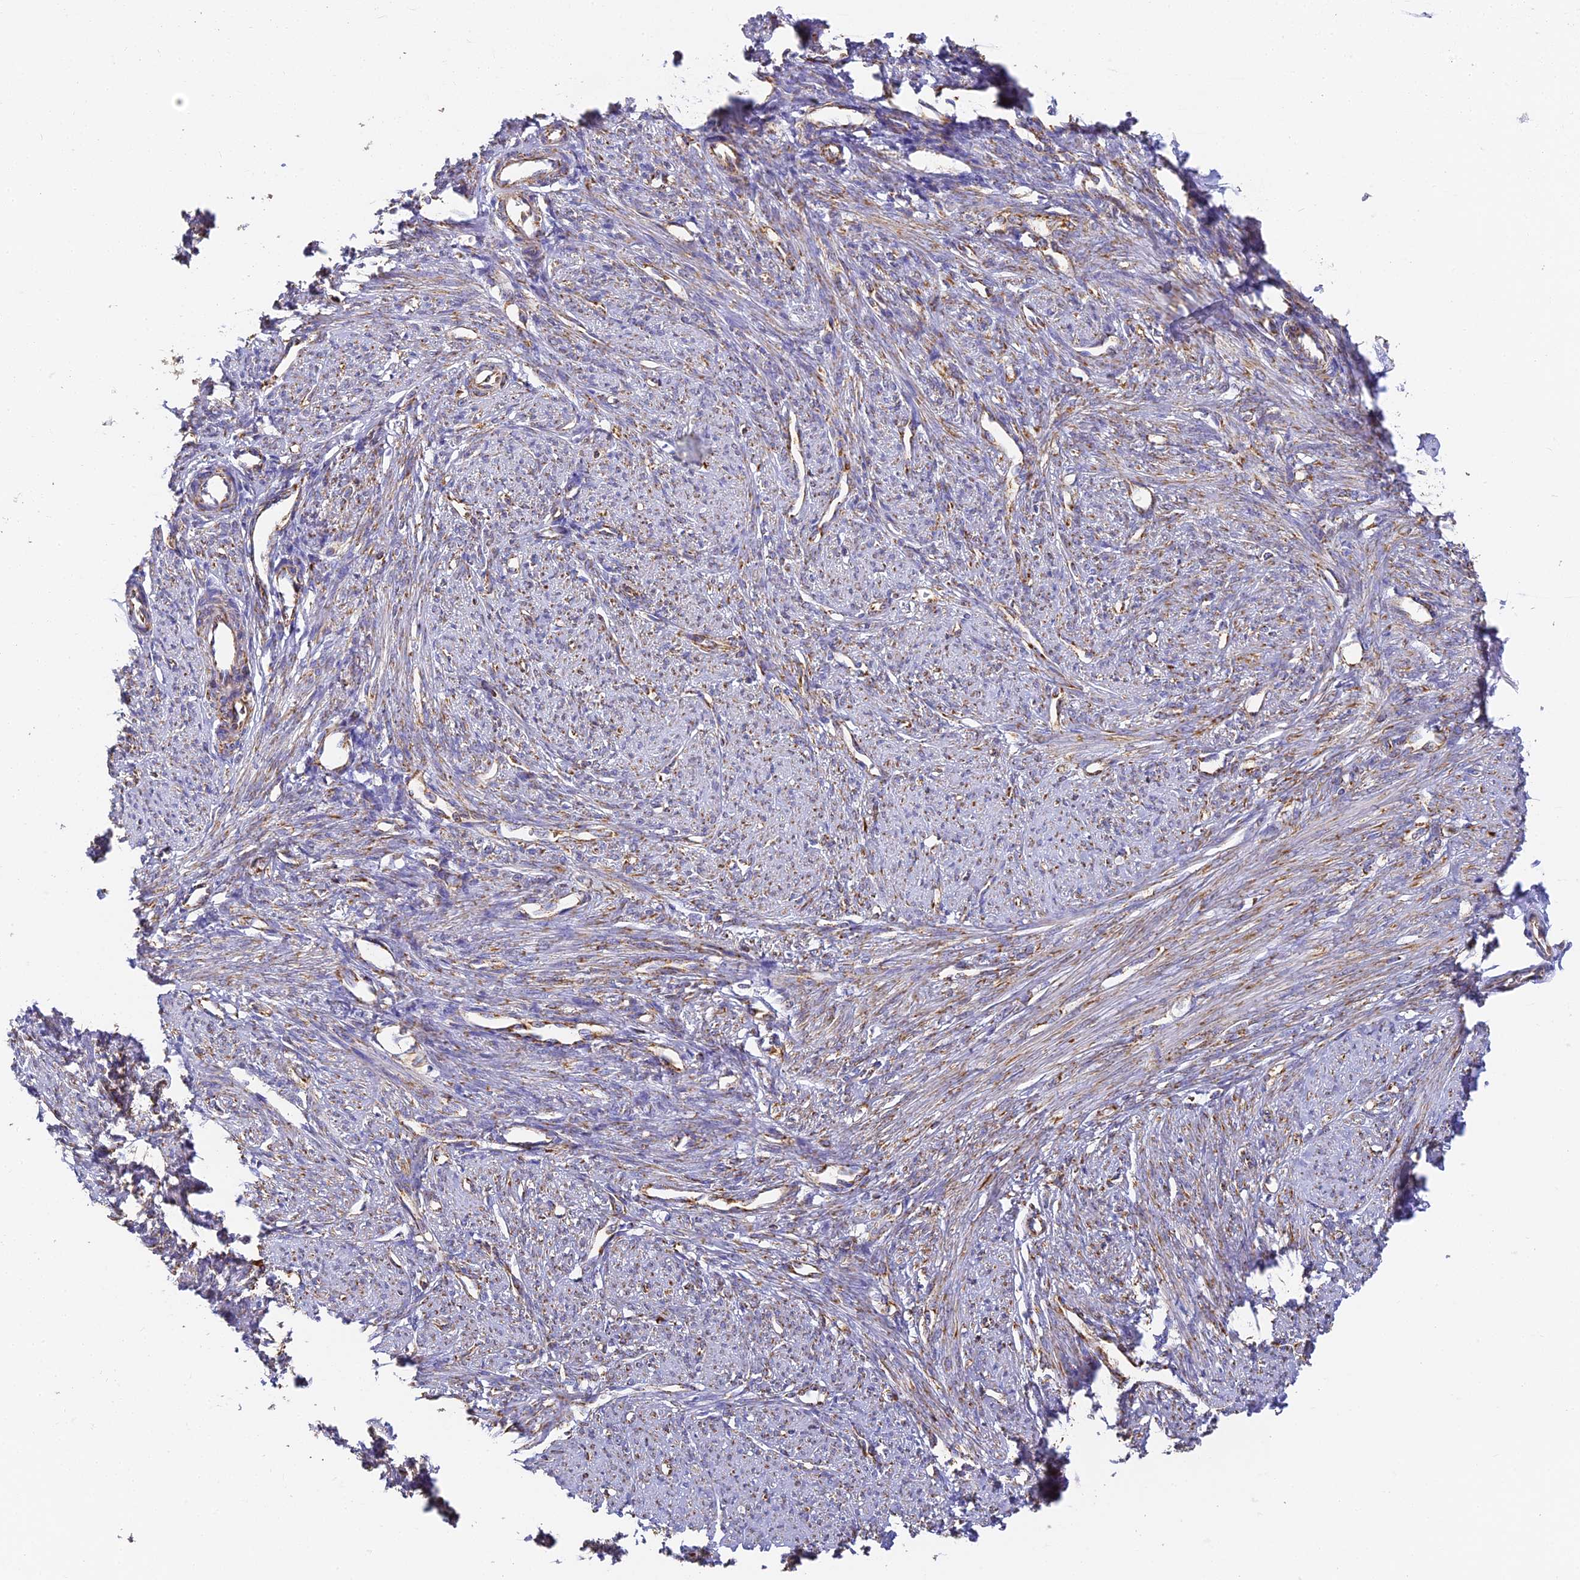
{"staining": {"intensity": "moderate", "quantity": "25%-75%", "location": "cytoplasmic/membranous"}, "tissue": "smooth muscle", "cell_type": "Smooth muscle cells", "image_type": "normal", "snomed": [{"axis": "morphology", "description": "Normal tissue, NOS"}, {"axis": "topography", "description": "Smooth muscle"}, {"axis": "topography", "description": "Uterus"}], "caption": "Moderate cytoplasmic/membranous staining is identified in about 25%-75% of smooth muscle cells in benign smooth muscle.", "gene": "COX6C", "patient": {"sex": "female", "age": 59}}